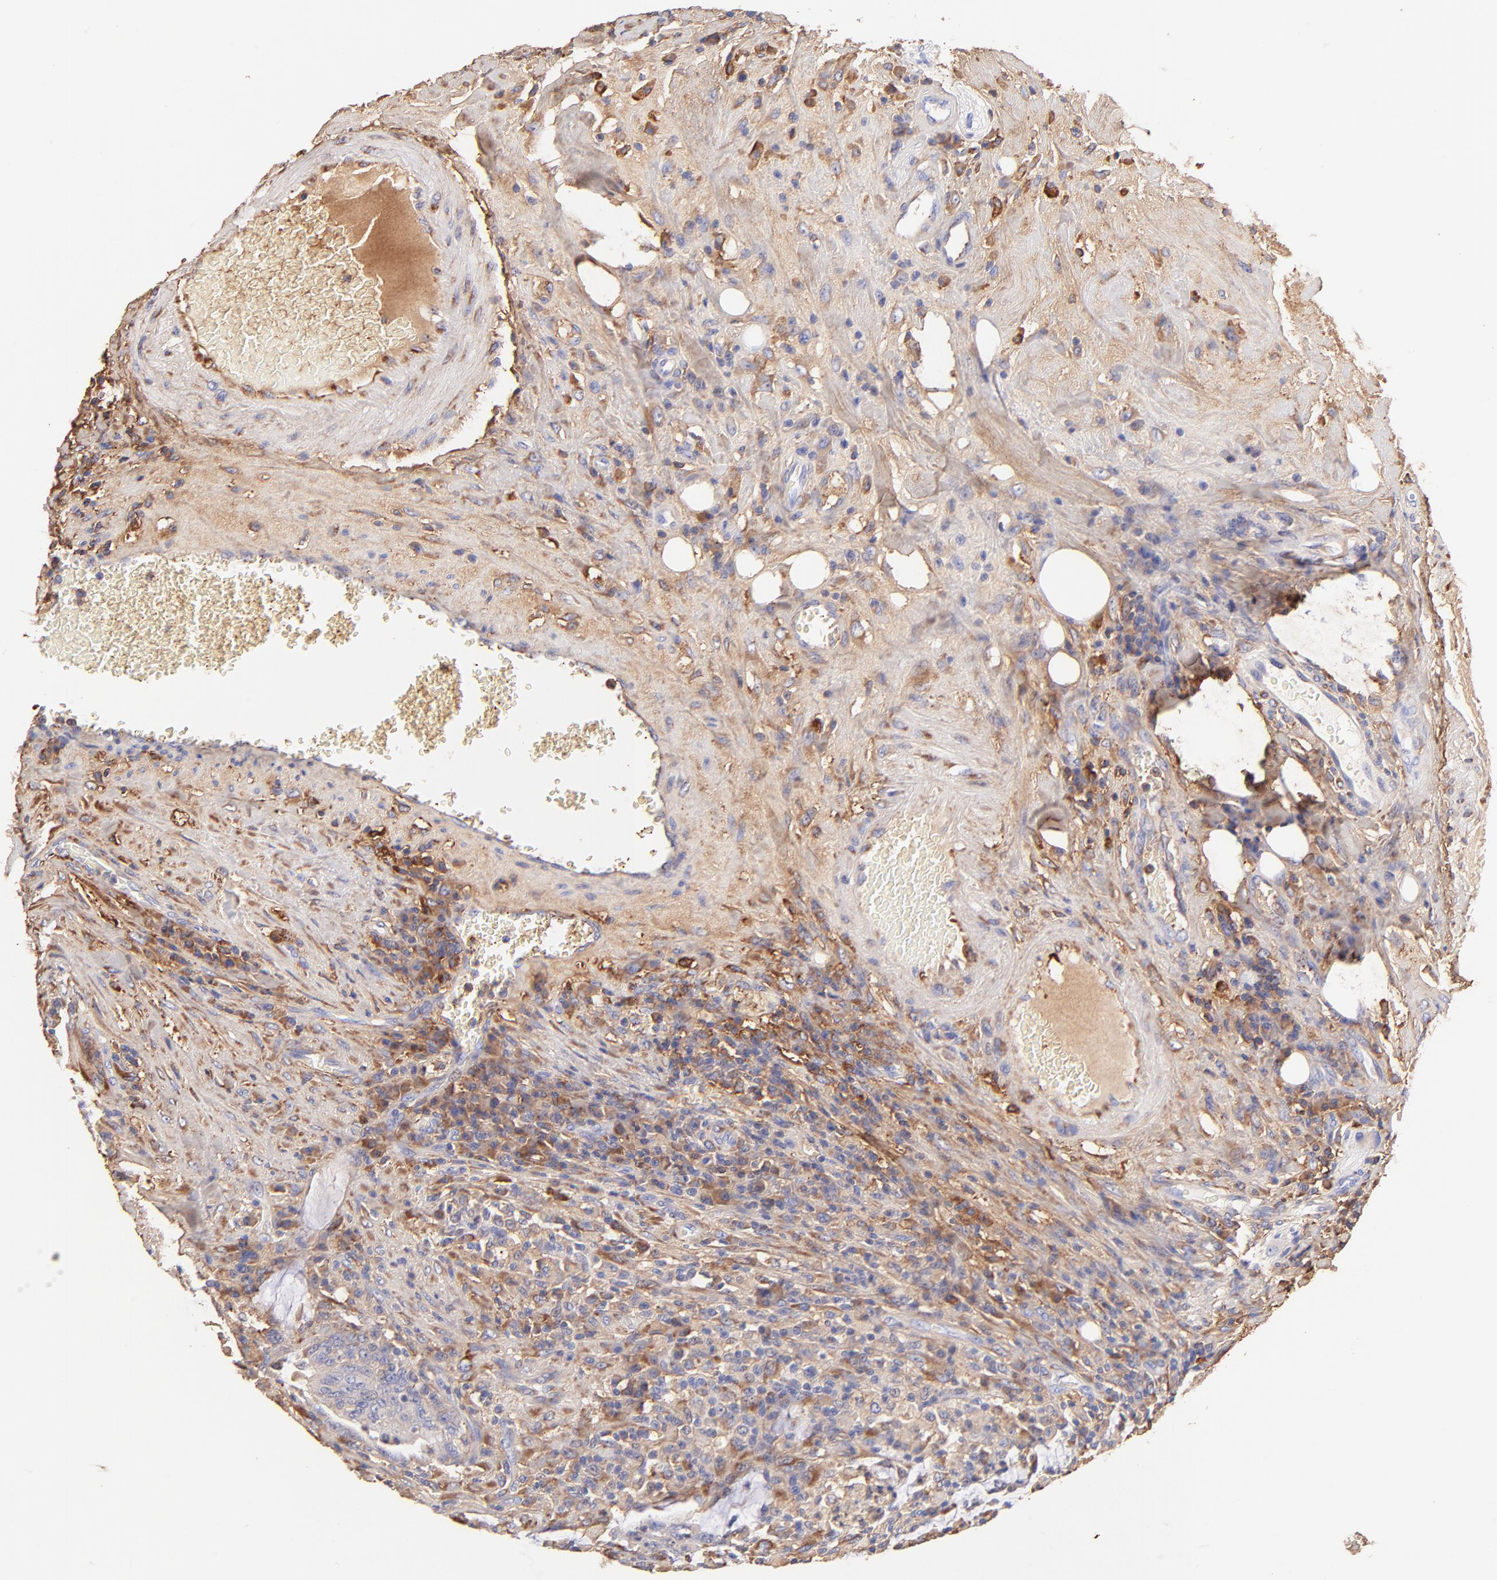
{"staining": {"intensity": "weak", "quantity": ">75%", "location": "cytoplasmic/membranous"}, "tissue": "colorectal cancer", "cell_type": "Tumor cells", "image_type": "cancer", "snomed": [{"axis": "morphology", "description": "Adenocarcinoma, NOS"}, {"axis": "topography", "description": "Colon"}], "caption": "This is an image of immunohistochemistry staining of adenocarcinoma (colorectal), which shows weak positivity in the cytoplasmic/membranous of tumor cells.", "gene": "BGN", "patient": {"sex": "male", "age": 54}}